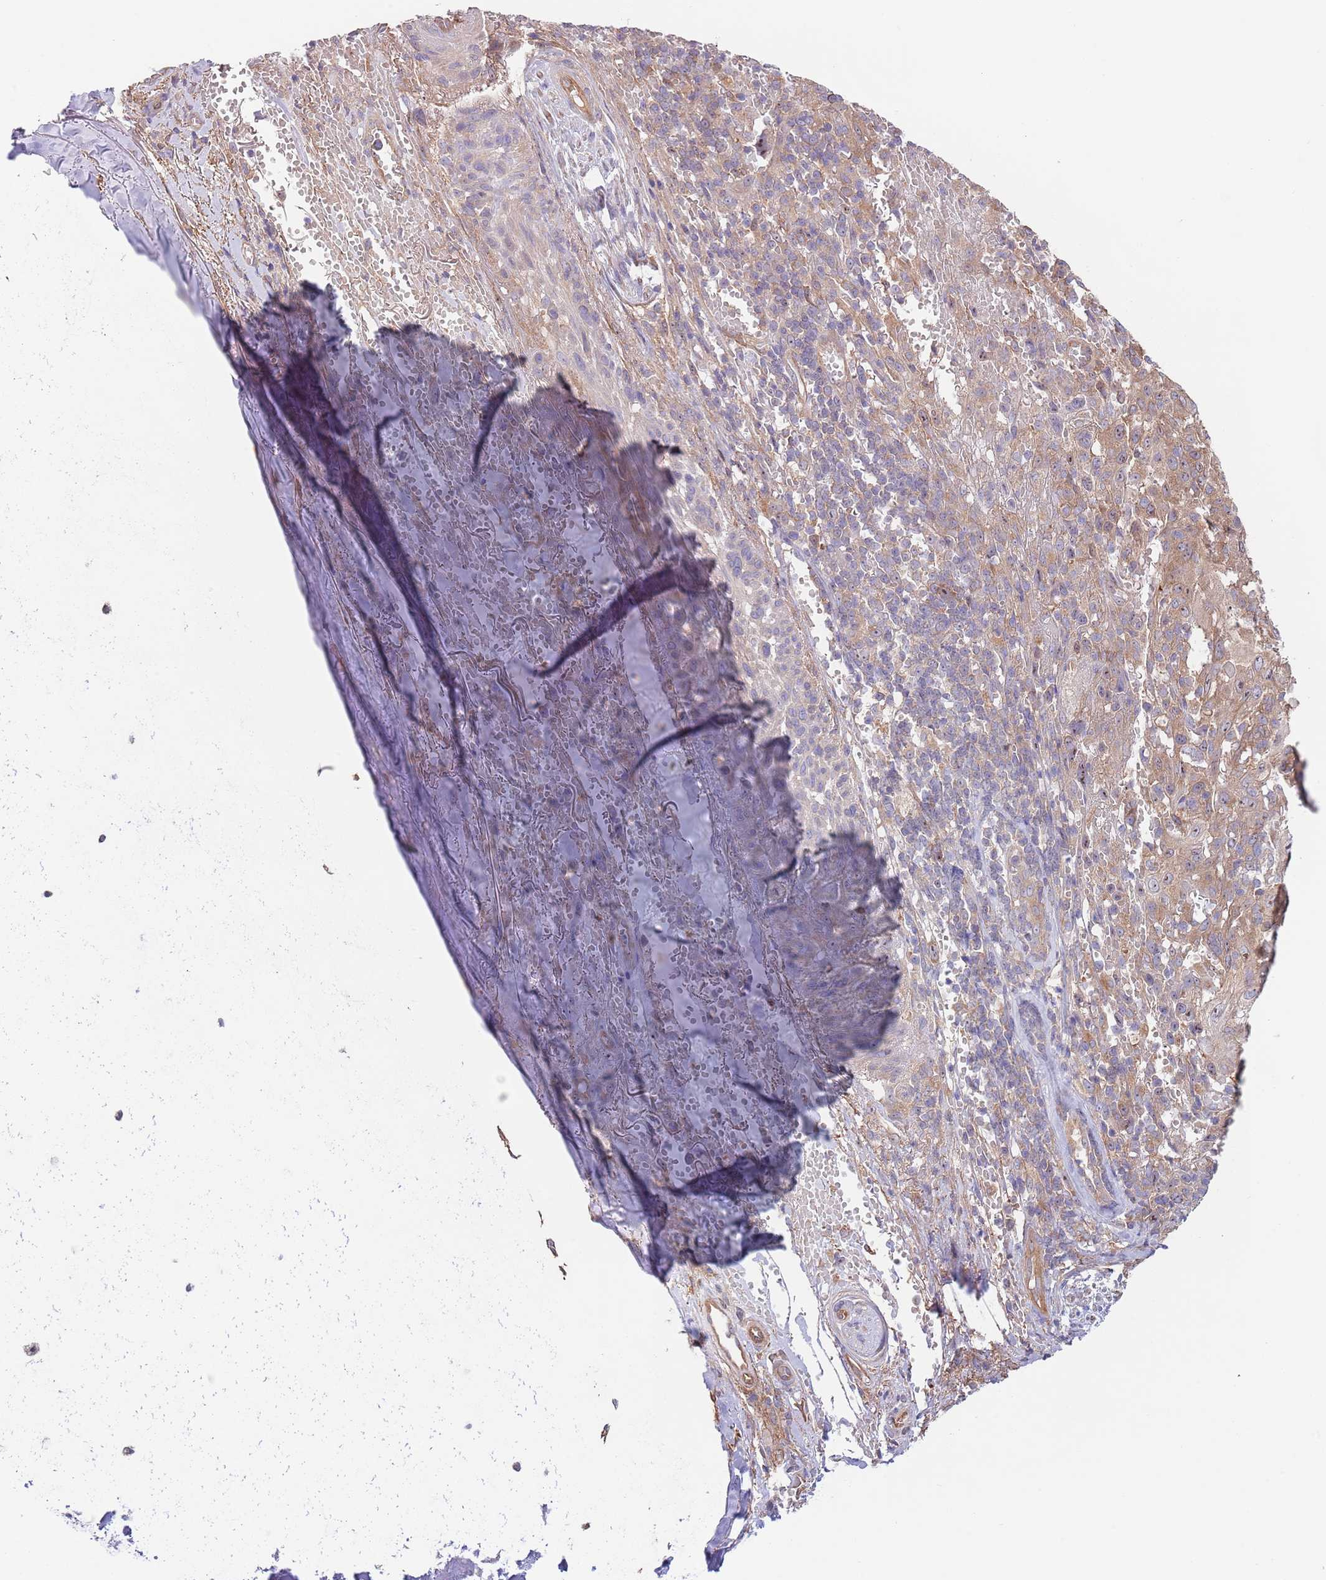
{"staining": {"intensity": "moderate", "quantity": ">75%", "location": "cytoplasmic/membranous"}, "tissue": "skin cancer", "cell_type": "Tumor cells", "image_type": "cancer", "snomed": [{"axis": "morphology", "description": "Normal tissue, NOS"}, {"axis": "morphology", "description": "Squamous cell carcinoma, NOS"}, {"axis": "topography", "description": "Skin"}, {"axis": "topography", "description": "Cartilage tissue"}], "caption": "The immunohistochemical stain labels moderate cytoplasmic/membranous positivity in tumor cells of skin squamous cell carcinoma tissue.", "gene": "EIF3F", "patient": {"sex": "female", "age": 79}}